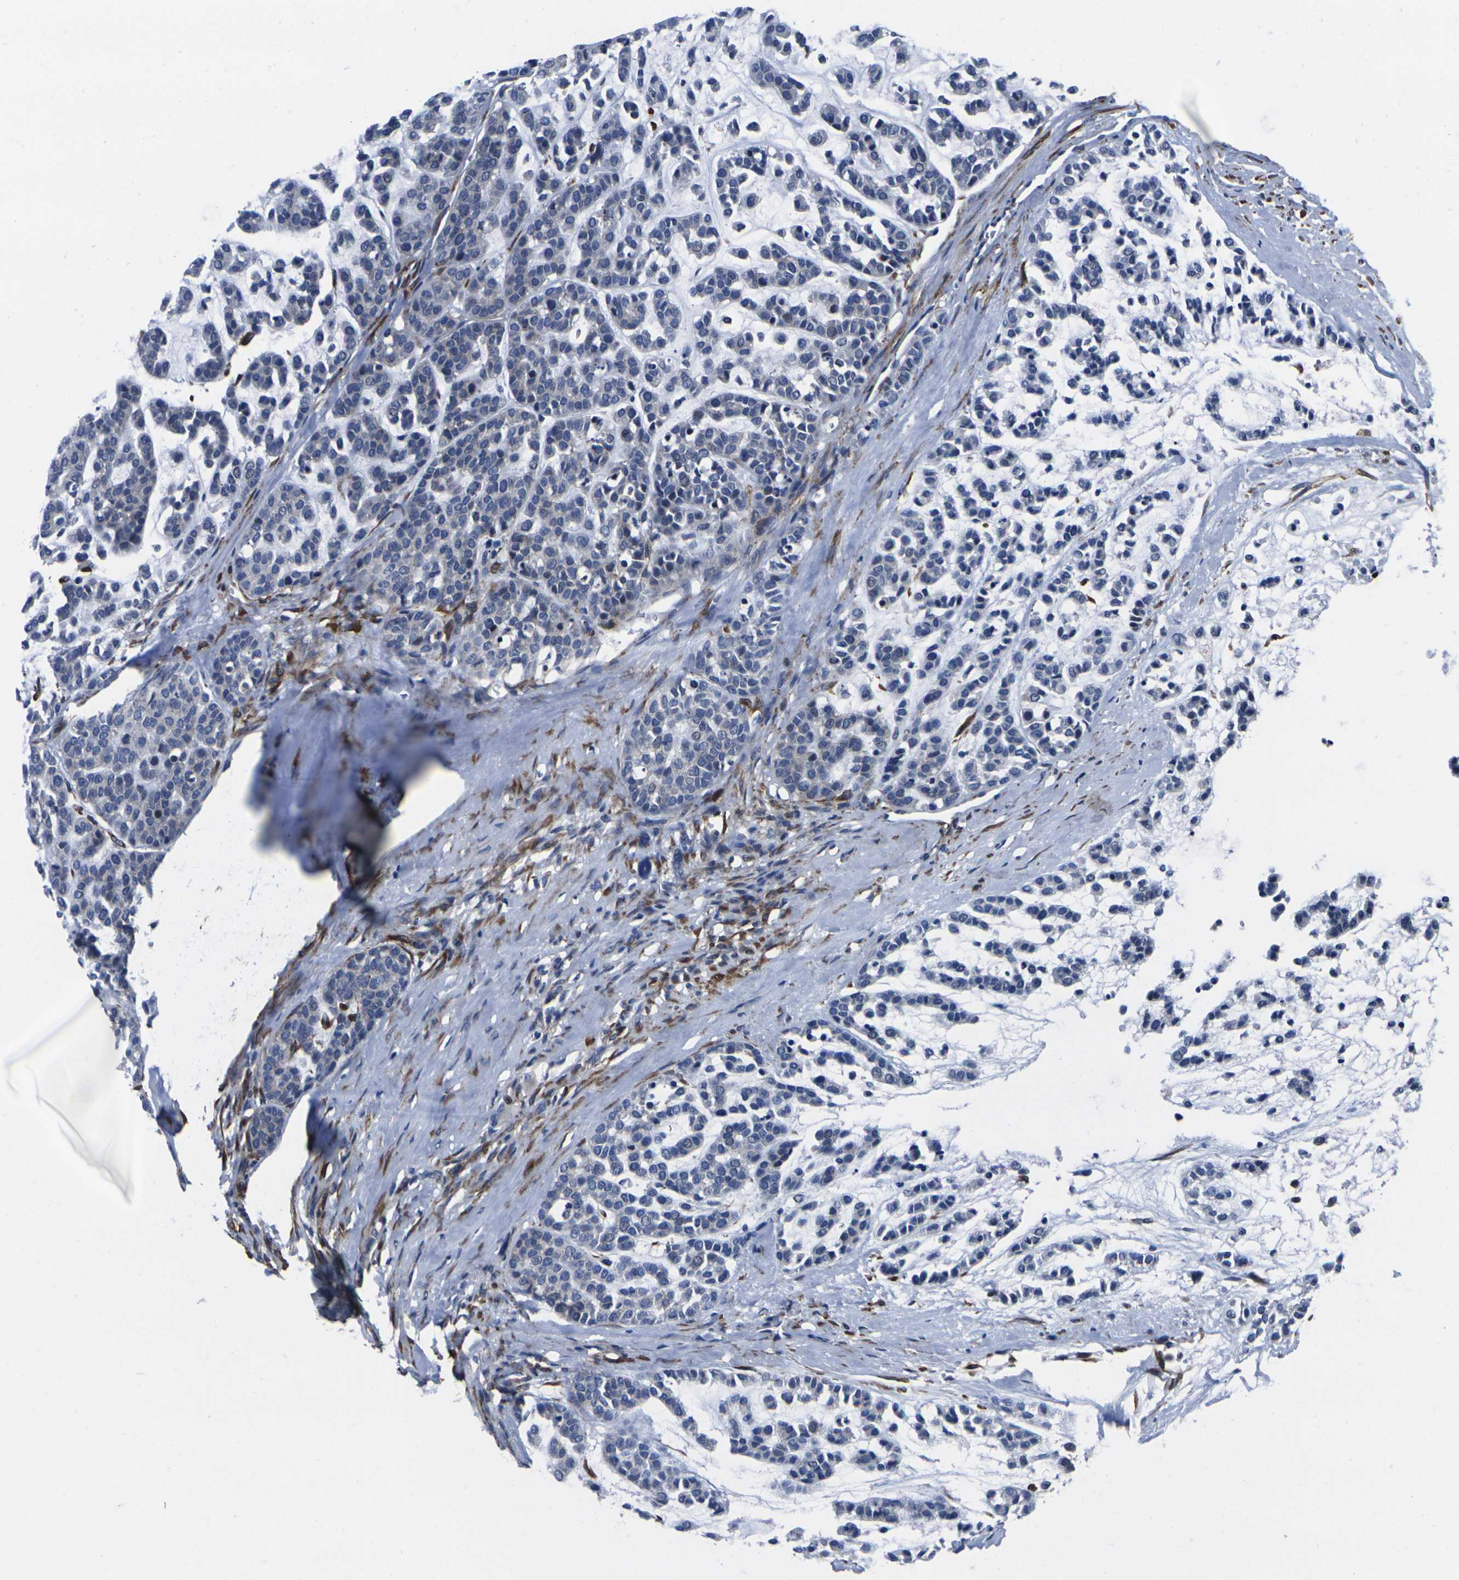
{"staining": {"intensity": "negative", "quantity": "none", "location": "none"}, "tissue": "head and neck cancer", "cell_type": "Tumor cells", "image_type": "cancer", "snomed": [{"axis": "morphology", "description": "Adenocarcinoma, NOS"}, {"axis": "morphology", "description": "Adenoma, NOS"}, {"axis": "topography", "description": "Head-Neck"}], "caption": "A high-resolution micrograph shows immunohistochemistry staining of head and neck adenoma, which shows no significant positivity in tumor cells.", "gene": "CYP2C8", "patient": {"sex": "female", "age": 55}}